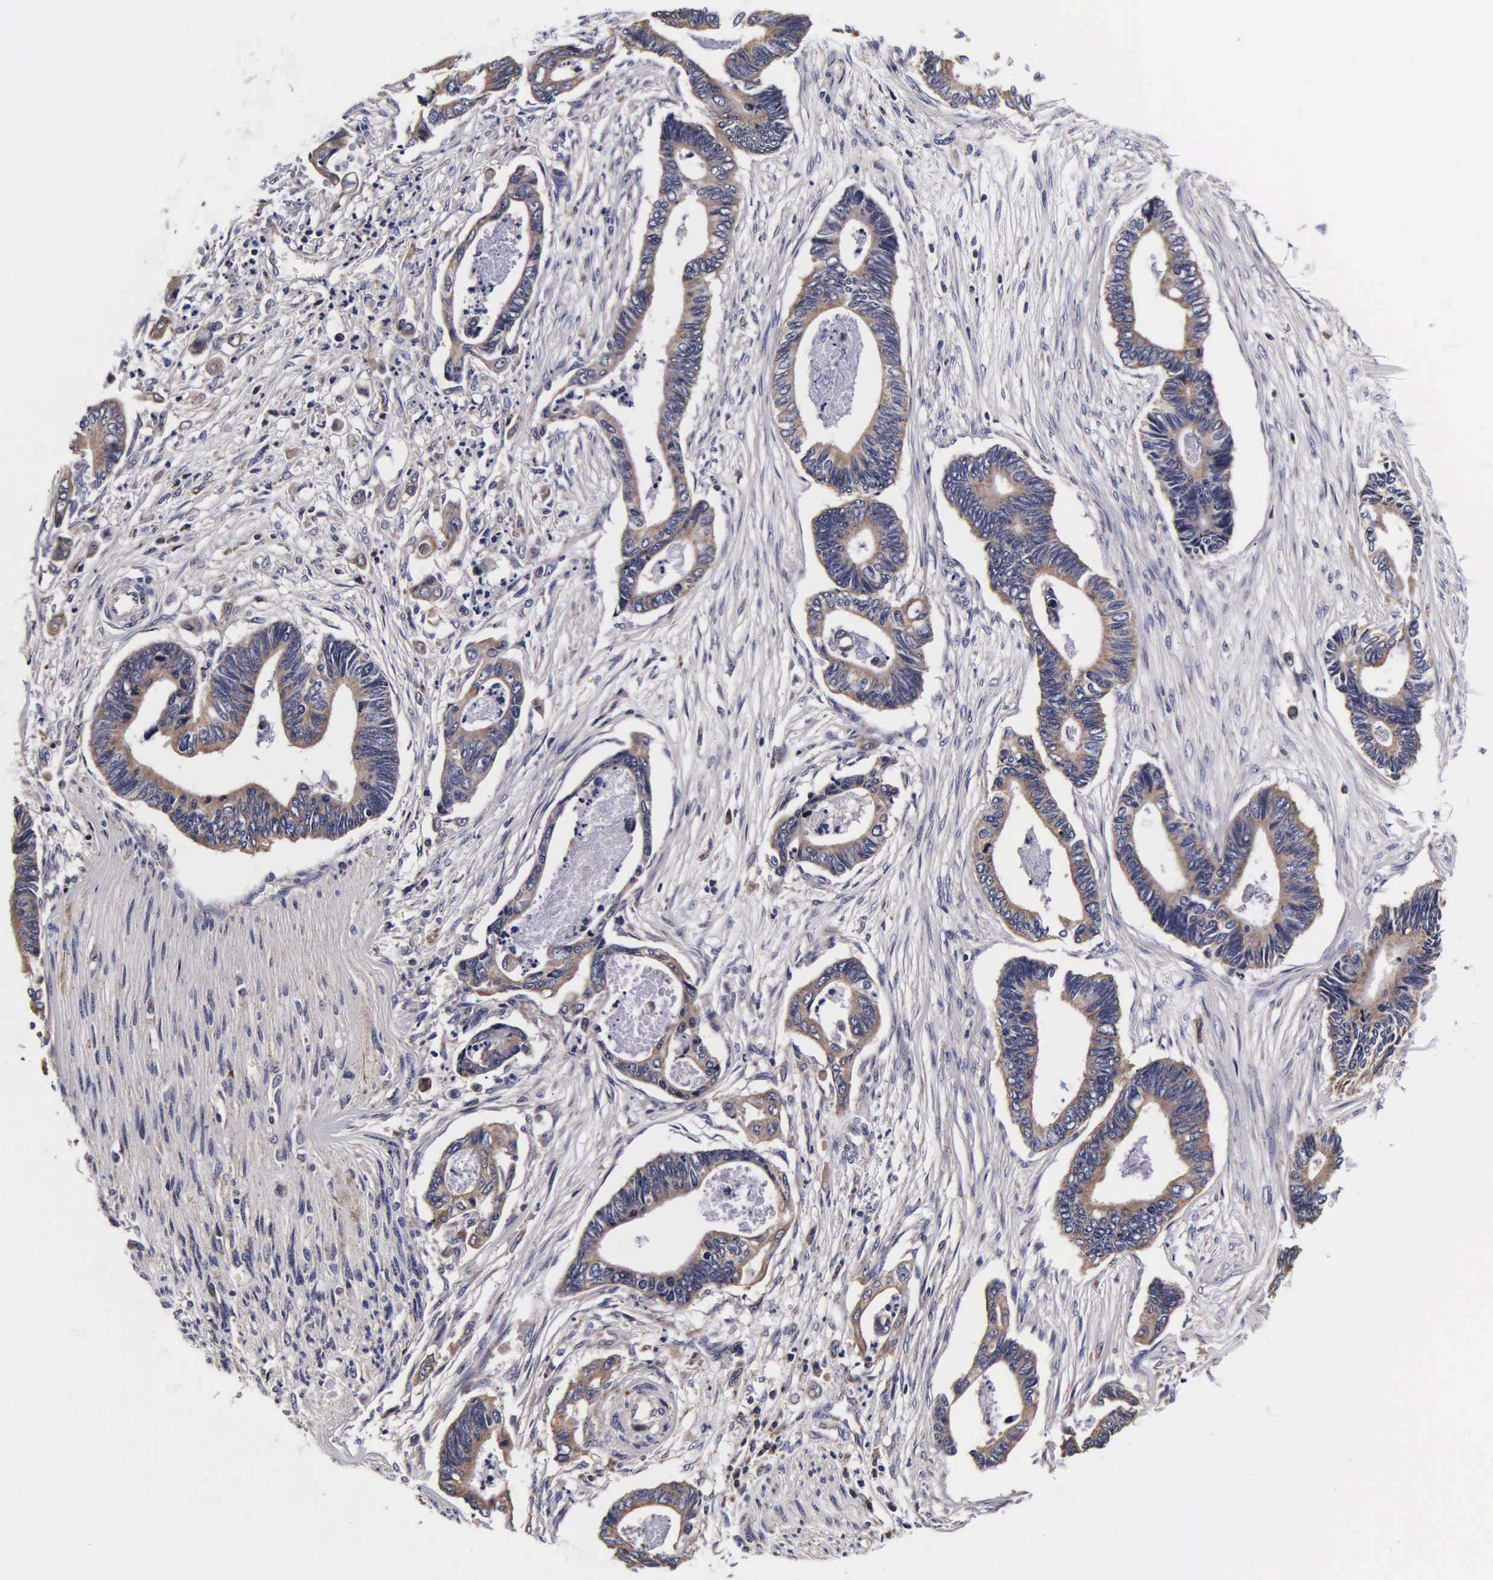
{"staining": {"intensity": "weak", "quantity": ">75%", "location": "cytoplasmic/membranous"}, "tissue": "pancreatic cancer", "cell_type": "Tumor cells", "image_type": "cancer", "snomed": [{"axis": "morphology", "description": "Adenocarcinoma, NOS"}, {"axis": "topography", "description": "Pancreas"}], "caption": "Weak cytoplasmic/membranous expression for a protein is seen in approximately >75% of tumor cells of pancreatic cancer using IHC.", "gene": "PSMA3", "patient": {"sex": "female", "age": 70}}